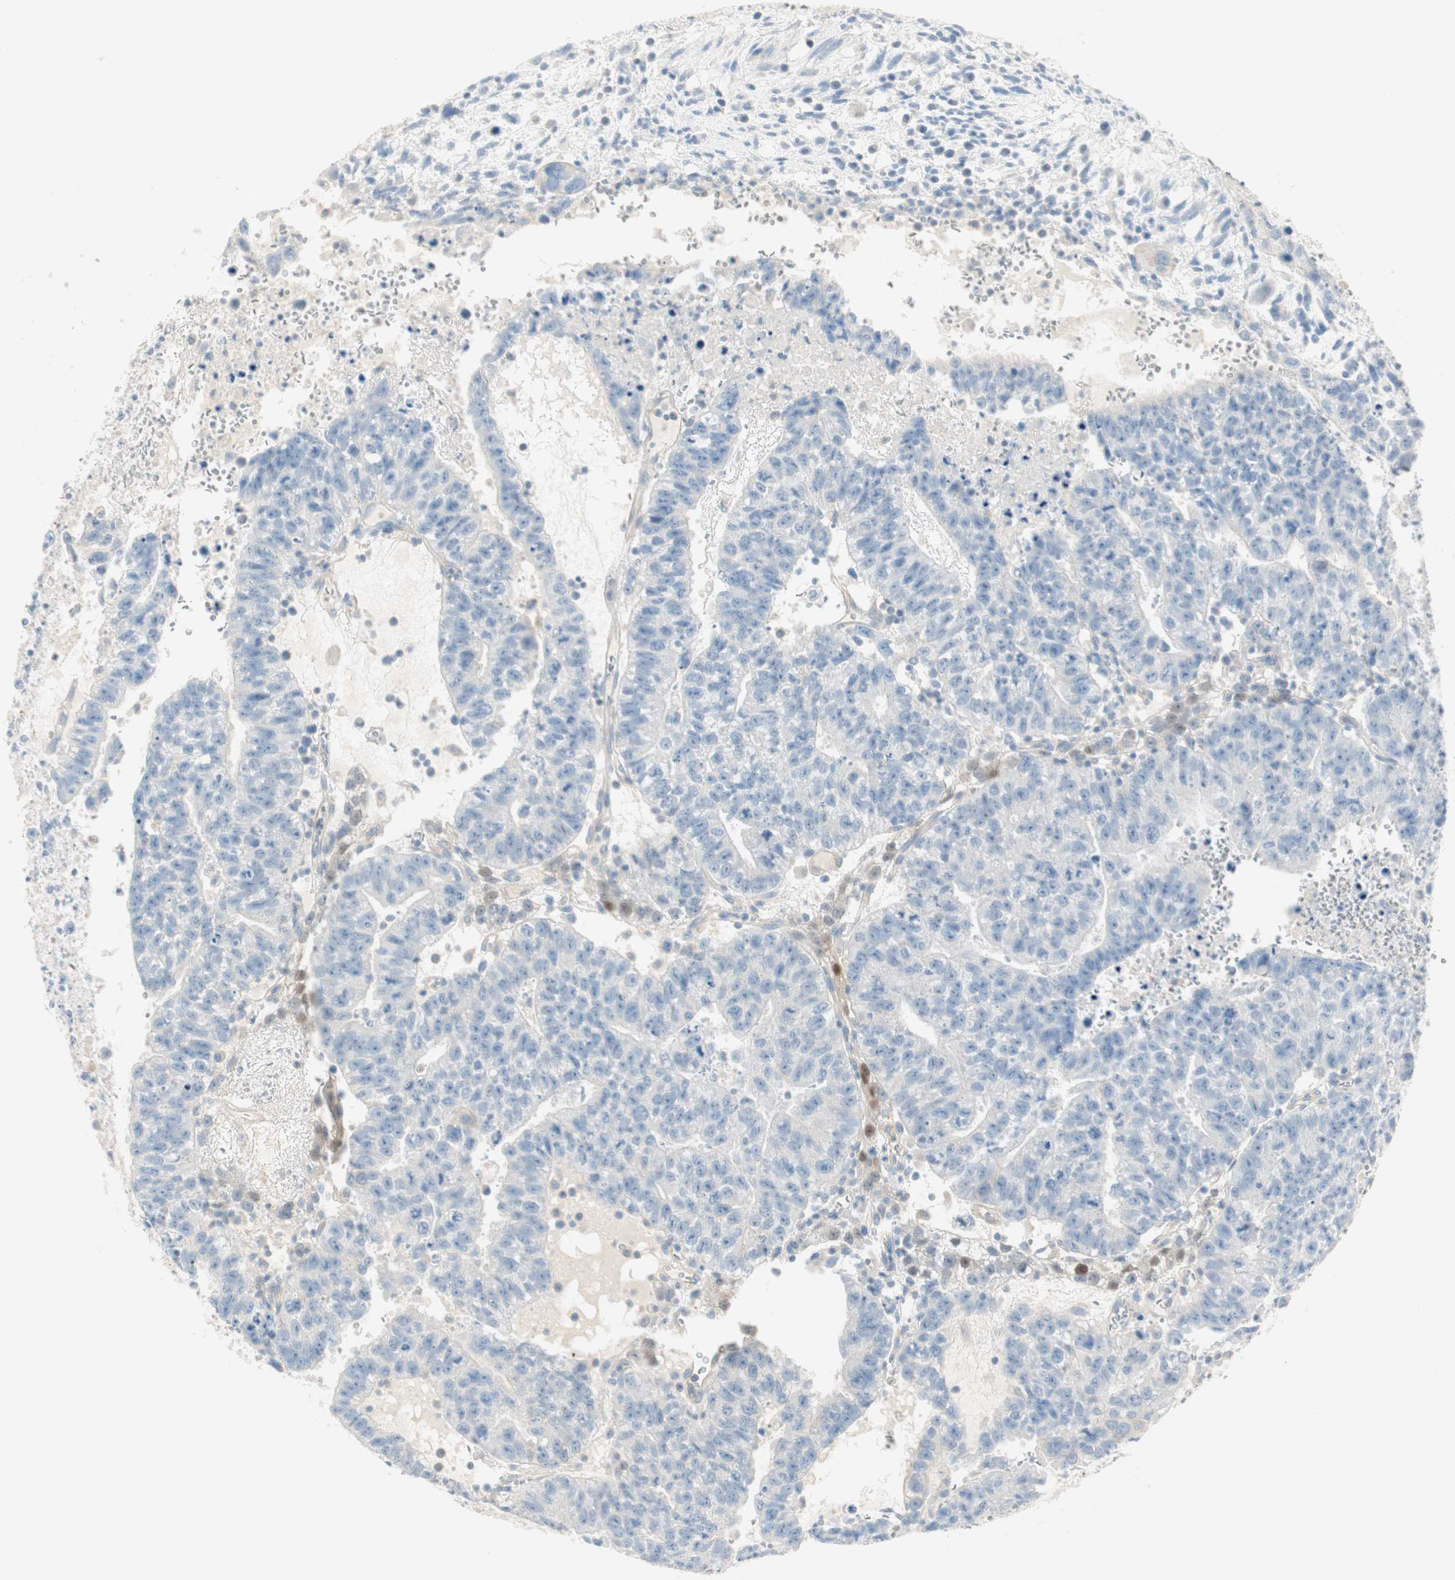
{"staining": {"intensity": "negative", "quantity": "none", "location": "none"}, "tissue": "testis cancer", "cell_type": "Tumor cells", "image_type": "cancer", "snomed": [{"axis": "morphology", "description": "Seminoma, NOS"}, {"axis": "morphology", "description": "Carcinoma, Embryonal, NOS"}, {"axis": "topography", "description": "Testis"}], "caption": "The photomicrograph displays no significant staining in tumor cells of seminoma (testis).", "gene": "CDK3", "patient": {"sex": "male", "age": 52}}